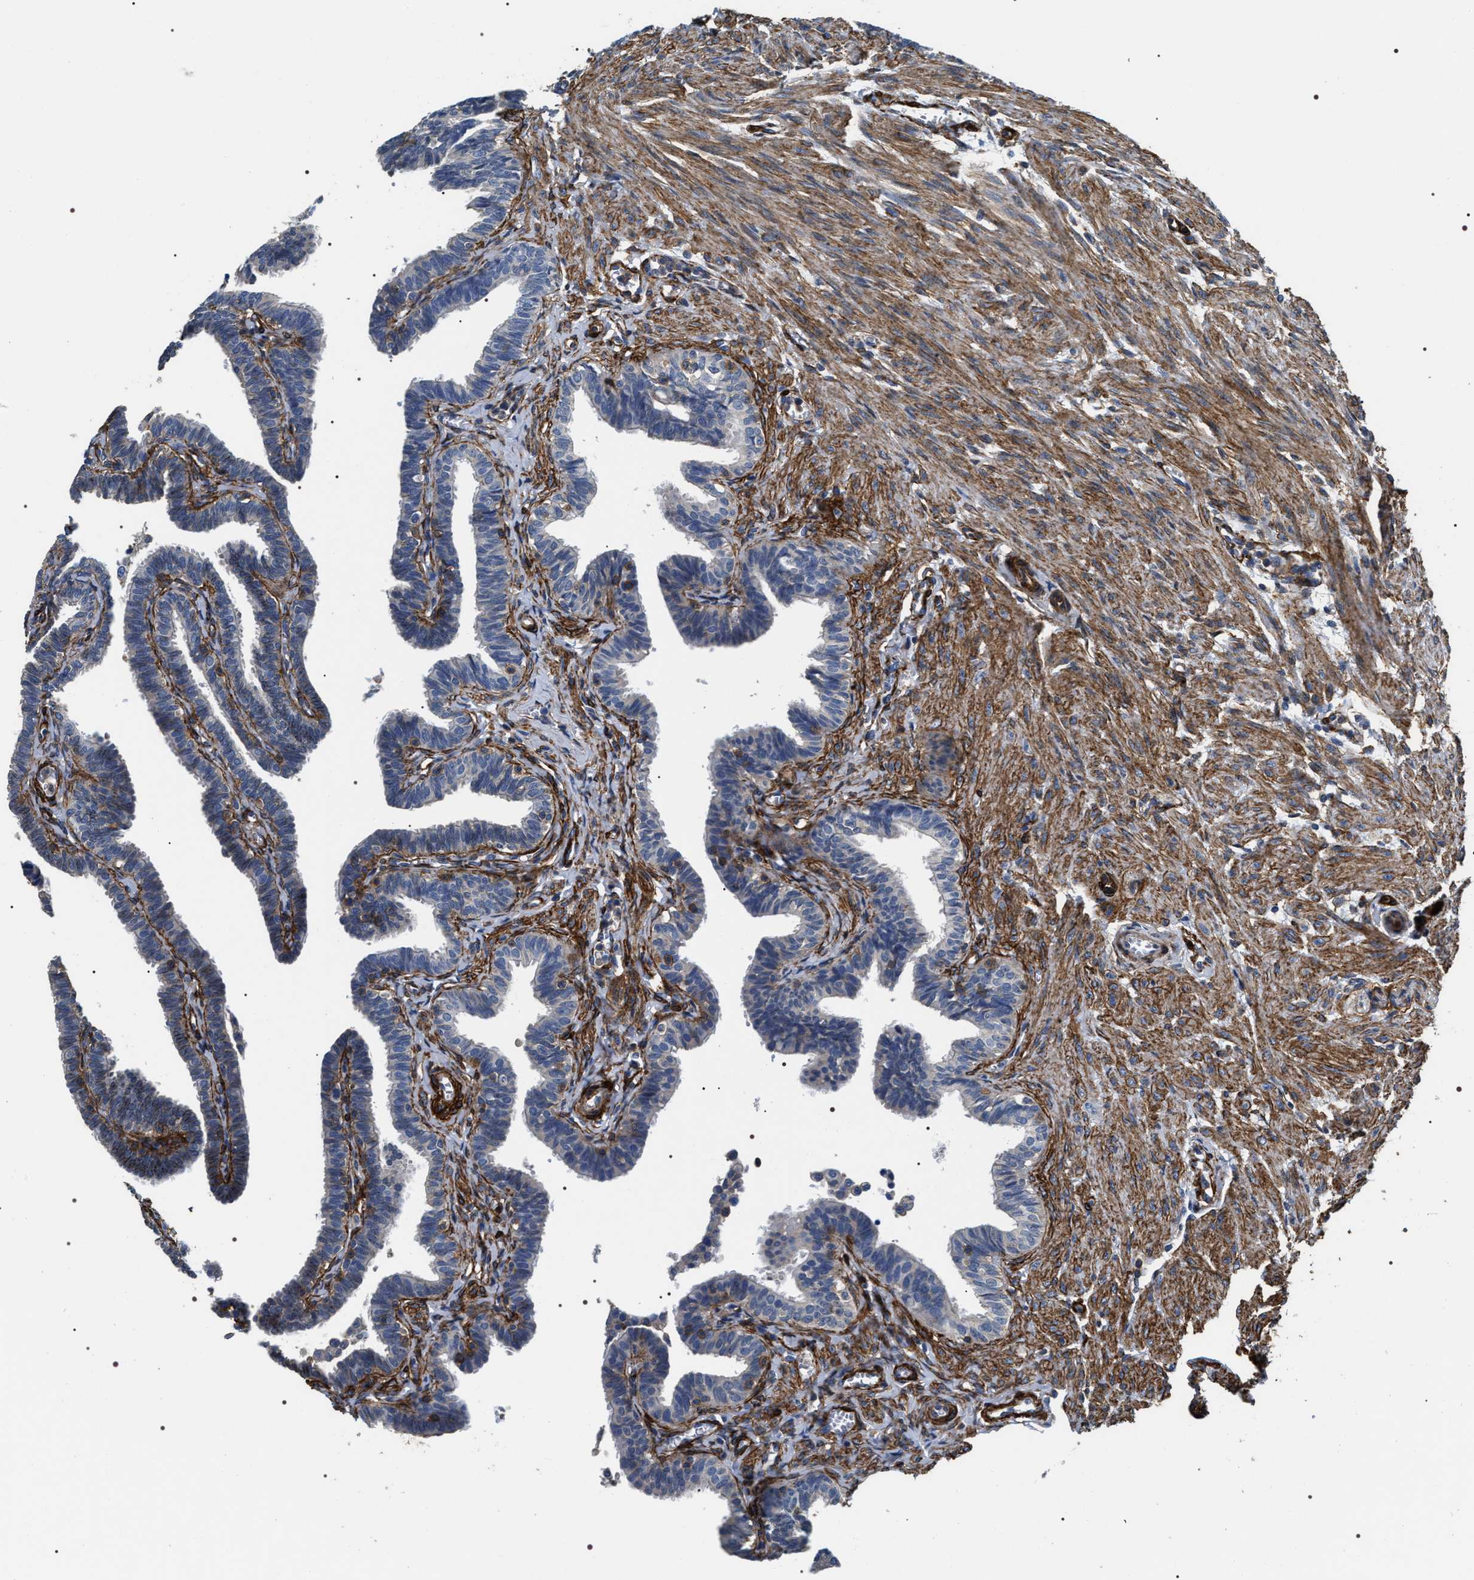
{"staining": {"intensity": "negative", "quantity": "none", "location": "none"}, "tissue": "fallopian tube", "cell_type": "Glandular cells", "image_type": "normal", "snomed": [{"axis": "morphology", "description": "Normal tissue, NOS"}, {"axis": "topography", "description": "Fallopian tube"}, {"axis": "topography", "description": "Ovary"}], "caption": "The IHC histopathology image has no significant positivity in glandular cells of fallopian tube. (IHC, brightfield microscopy, high magnification).", "gene": "ZC3HAV1L", "patient": {"sex": "female", "age": 23}}